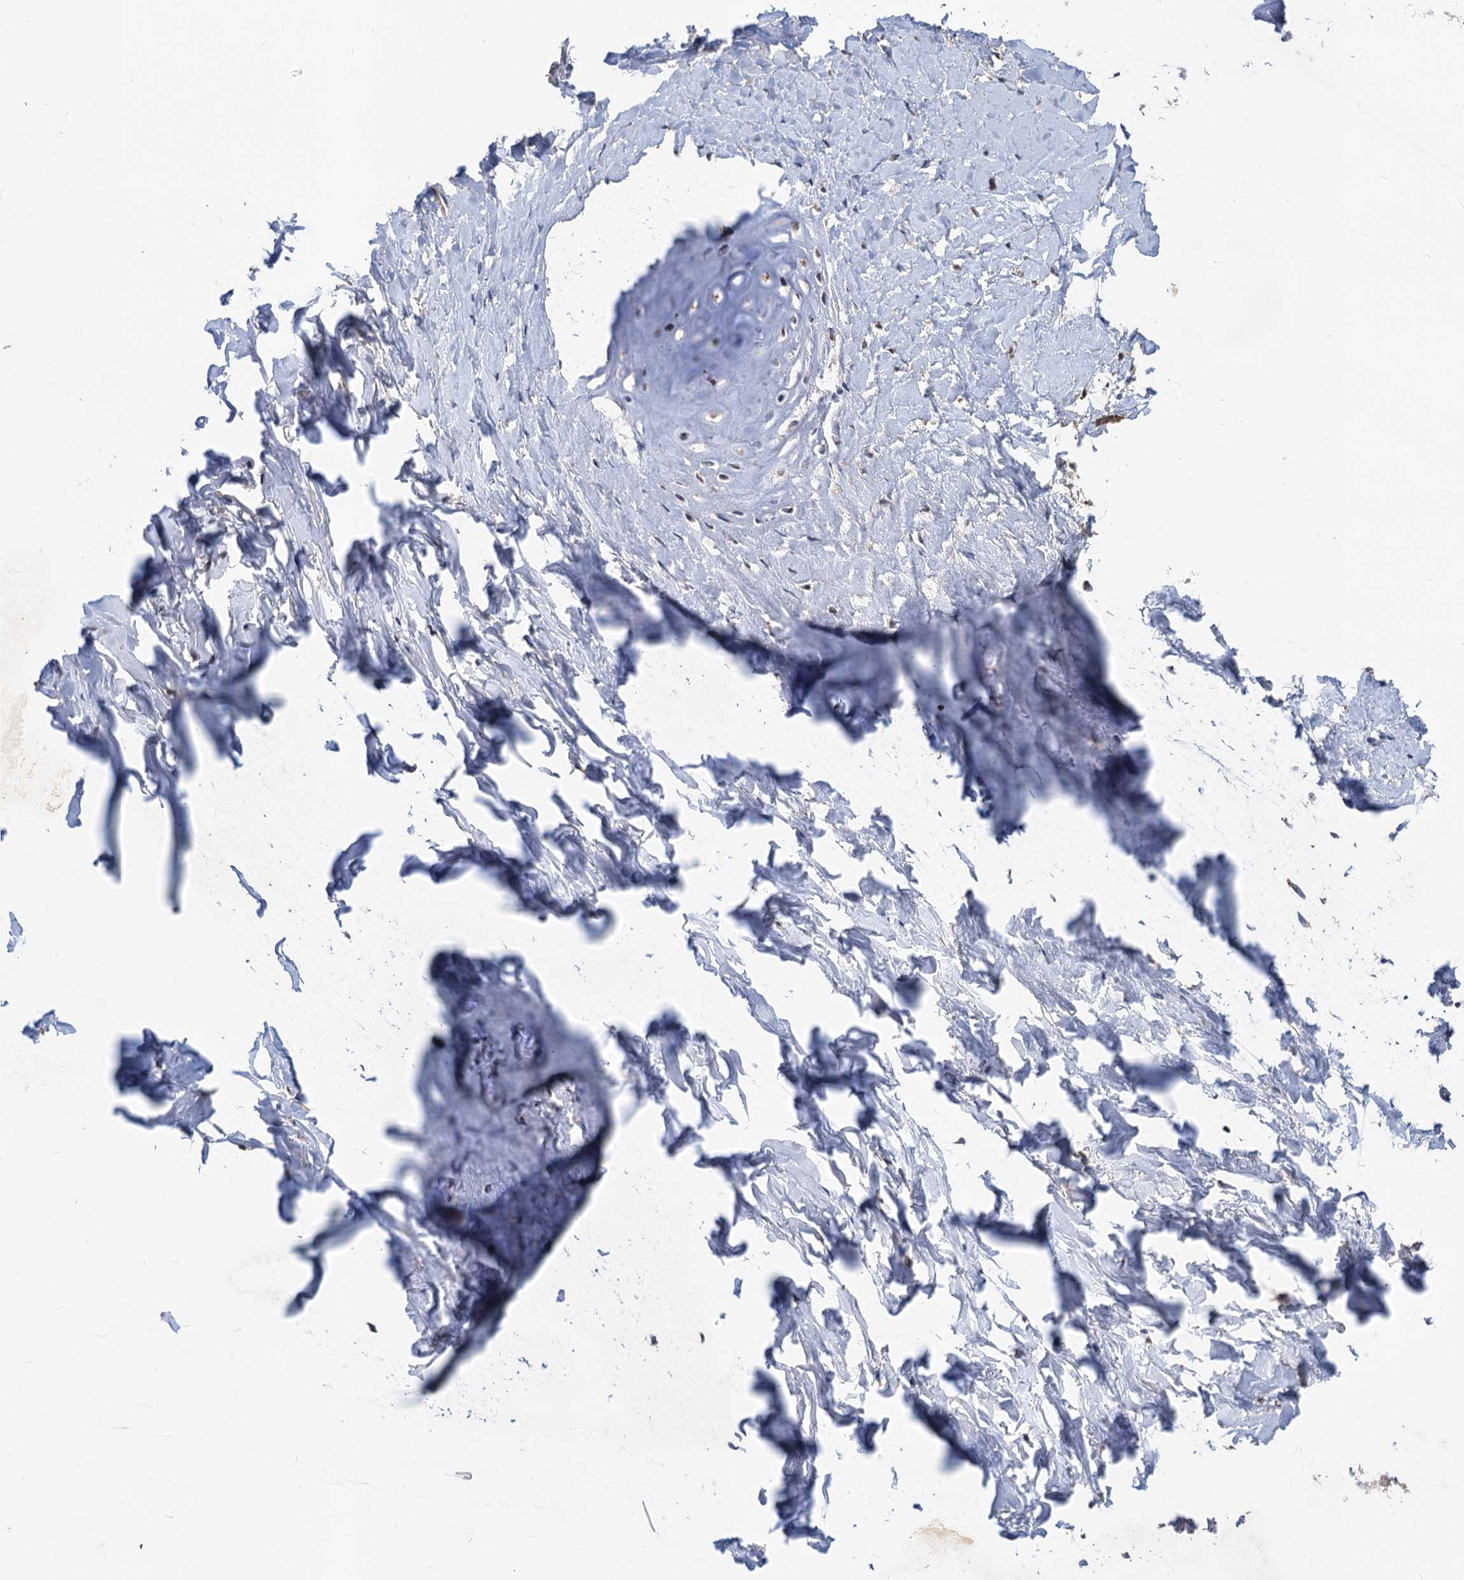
{"staining": {"intensity": "moderate", "quantity": ">75%", "location": "nuclear"}, "tissue": "adipose tissue", "cell_type": "Adipocytes", "image_type": "normal", "snomed": [{"axis": "morphology", "description": "Normal tissue, NOS"}, {"axis": "topography", "description": "Lymph node"}, {"axis": "topography", "description": "Bronchus"}], "caption": "Adipocytes demonstrate moderate nuclear positivity in about >75% of cells in benign adipose tissue. The protein of interest is stained brown, and the nuclei are stained in blue (DAB IHC with brightfield microscopy, high magnification).", "gene": "TSEN34", "patient": {"sex": "male", "age": 63}}